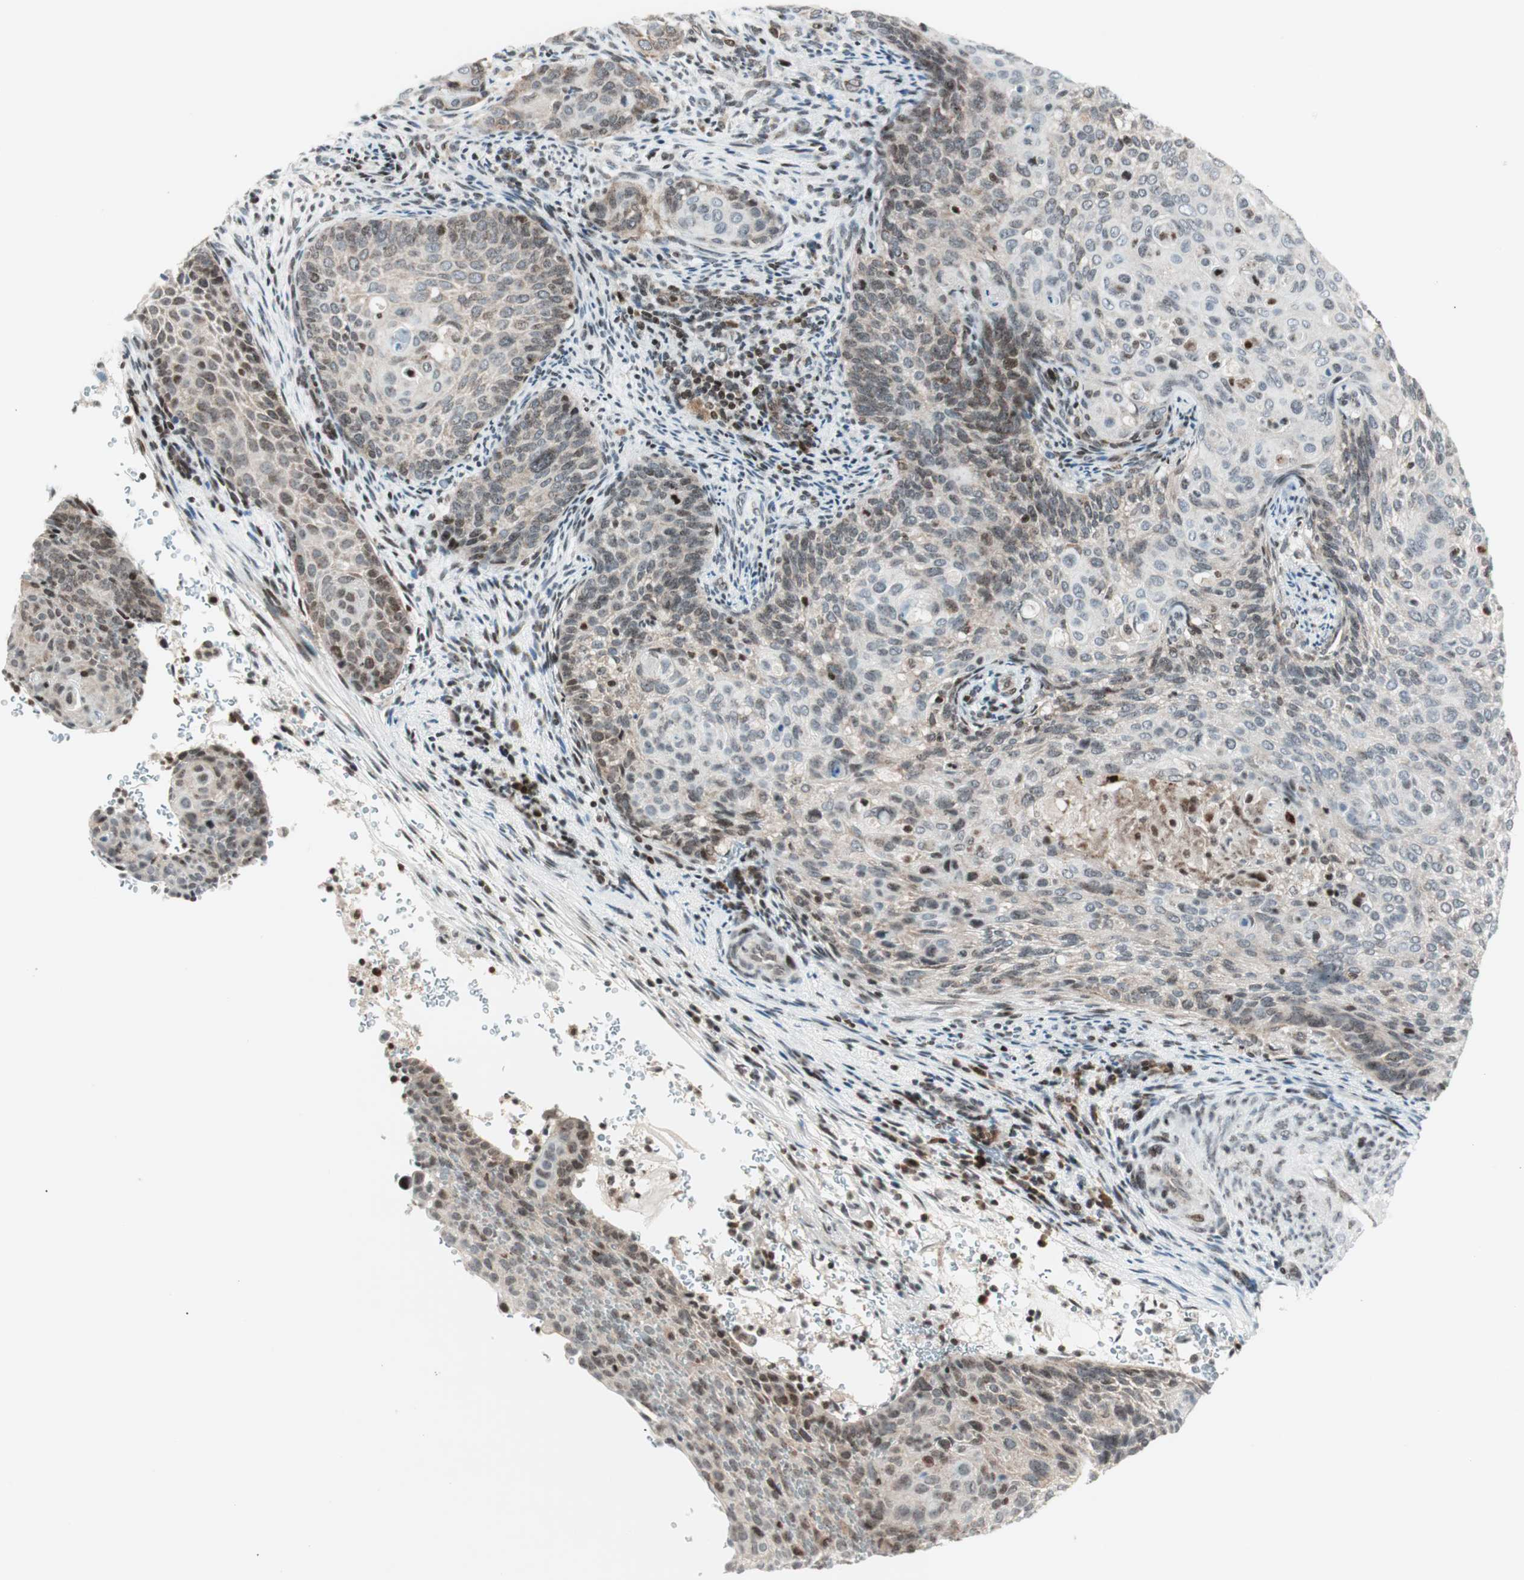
{"staining": {"intensity": "weak", "quantity": "25%-75%", "location": "nuclear"}, "tissue": "cervical cancer", "cell_type": "Tumor cells", "image_type": "cancer", "snomed": [{"axis": "morphology", "description": "Squamous cell carcinoma, NOS"}, {"axis": "topography", "description": "Cervix"}], "caption": "Protein expression analysis of human cervical squamous cell carcinoma reveals weak nuclear staining in about 25%-75% of tumor cells.", "gene": "TPT1", "patient": {"sex": "female", "age": 33}}